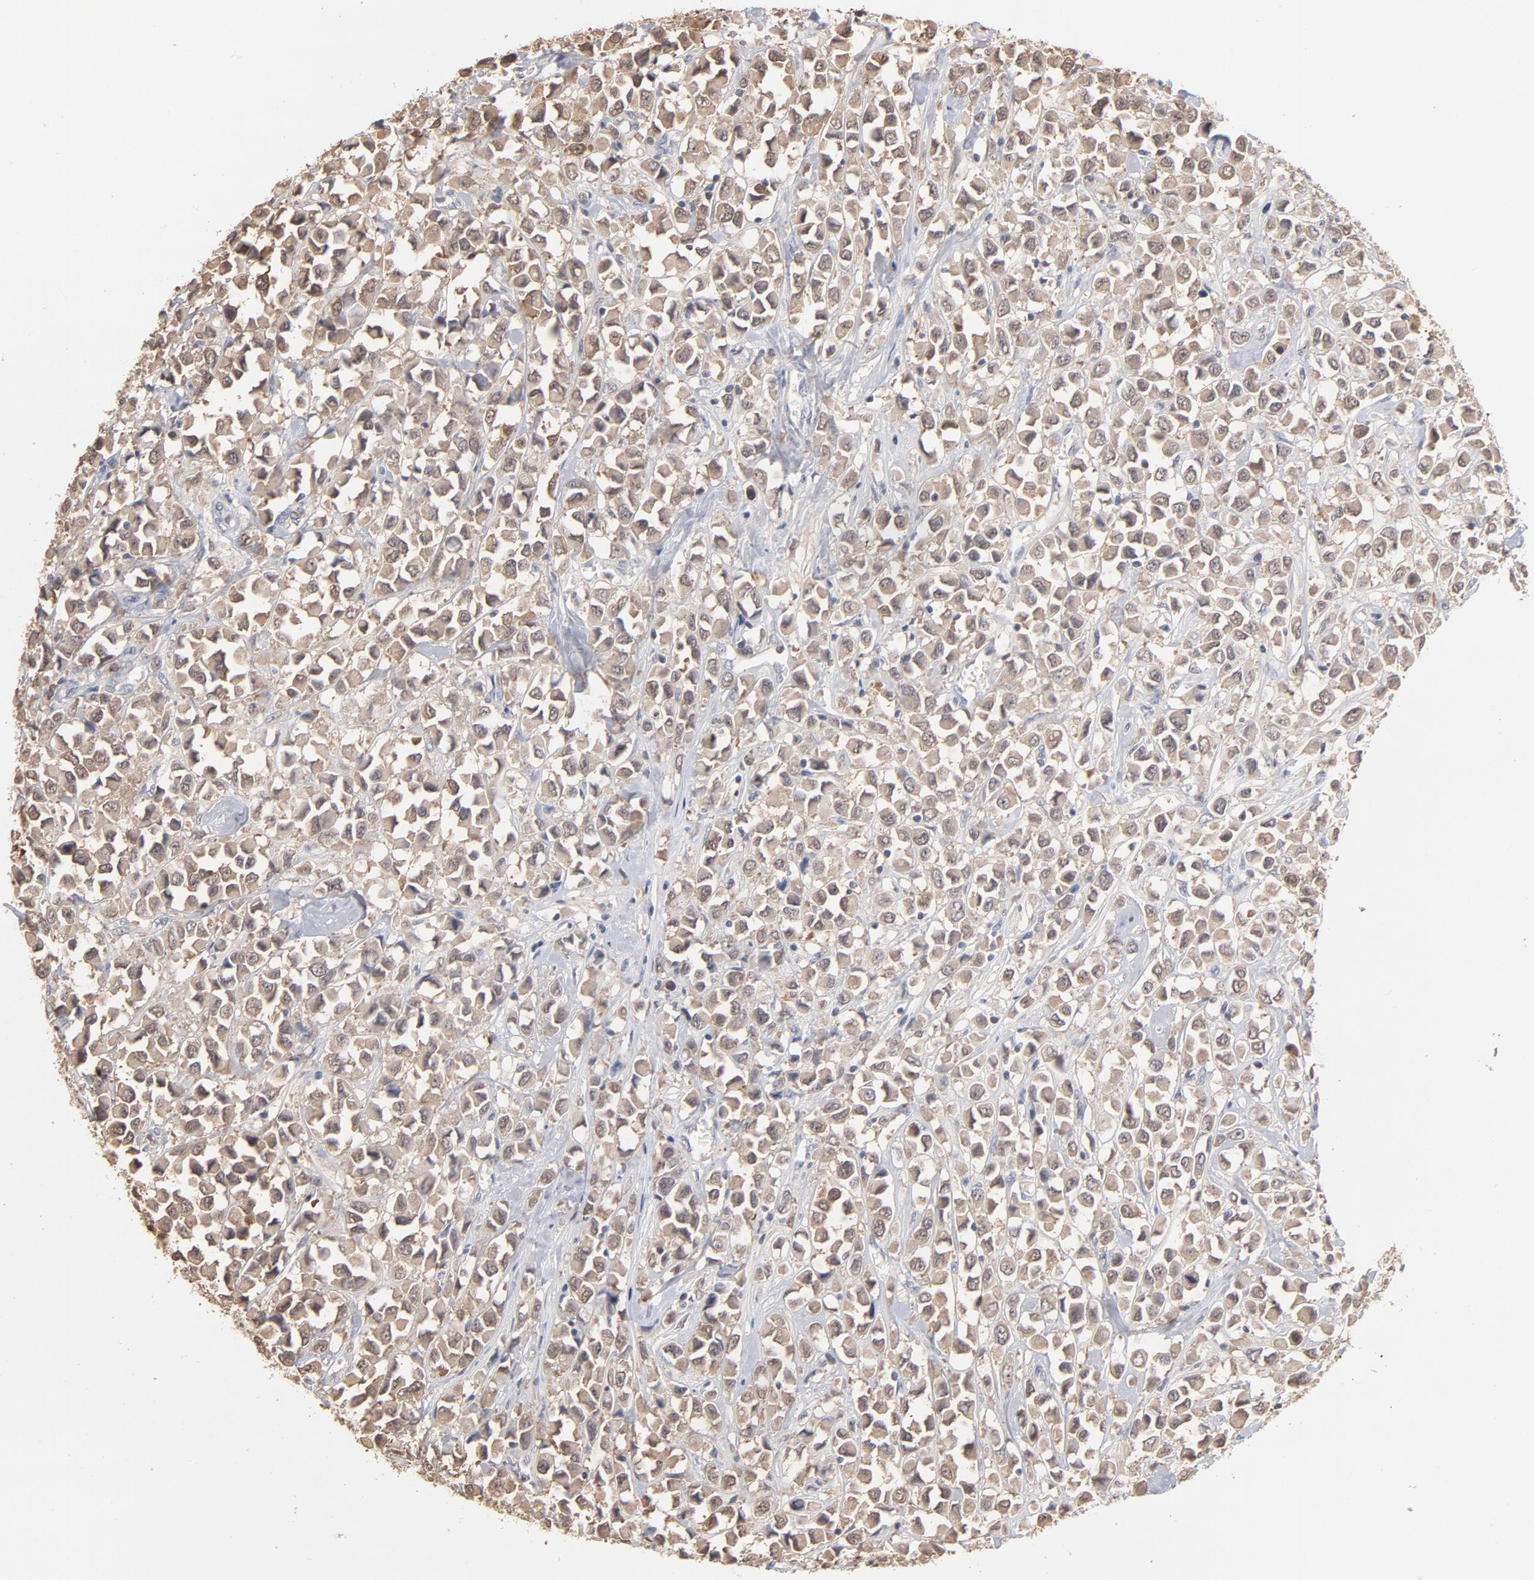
{"staining": {"intensity": "weak", "quantity": ">75%", "location": "cytoplasmic/membranous"}, "tissue": "breast cancer", "cell_type": "Tumor cells", "image_type": "cancer", "snomed": [{"axis": "morphology", "description": "Duct carcinoma"}, {"axis": "topography", "description": "Breast"}], "caption": "IHC micrograph of breast cancer (intraductal carcinoma) stained for a protein (brown), which demonstrates low levels of weak cytoplasmic/membranous positivity in approximately >75% of tumor cells.", "gene": "MIF", "patient": {"sex": "female", "age": 61}}